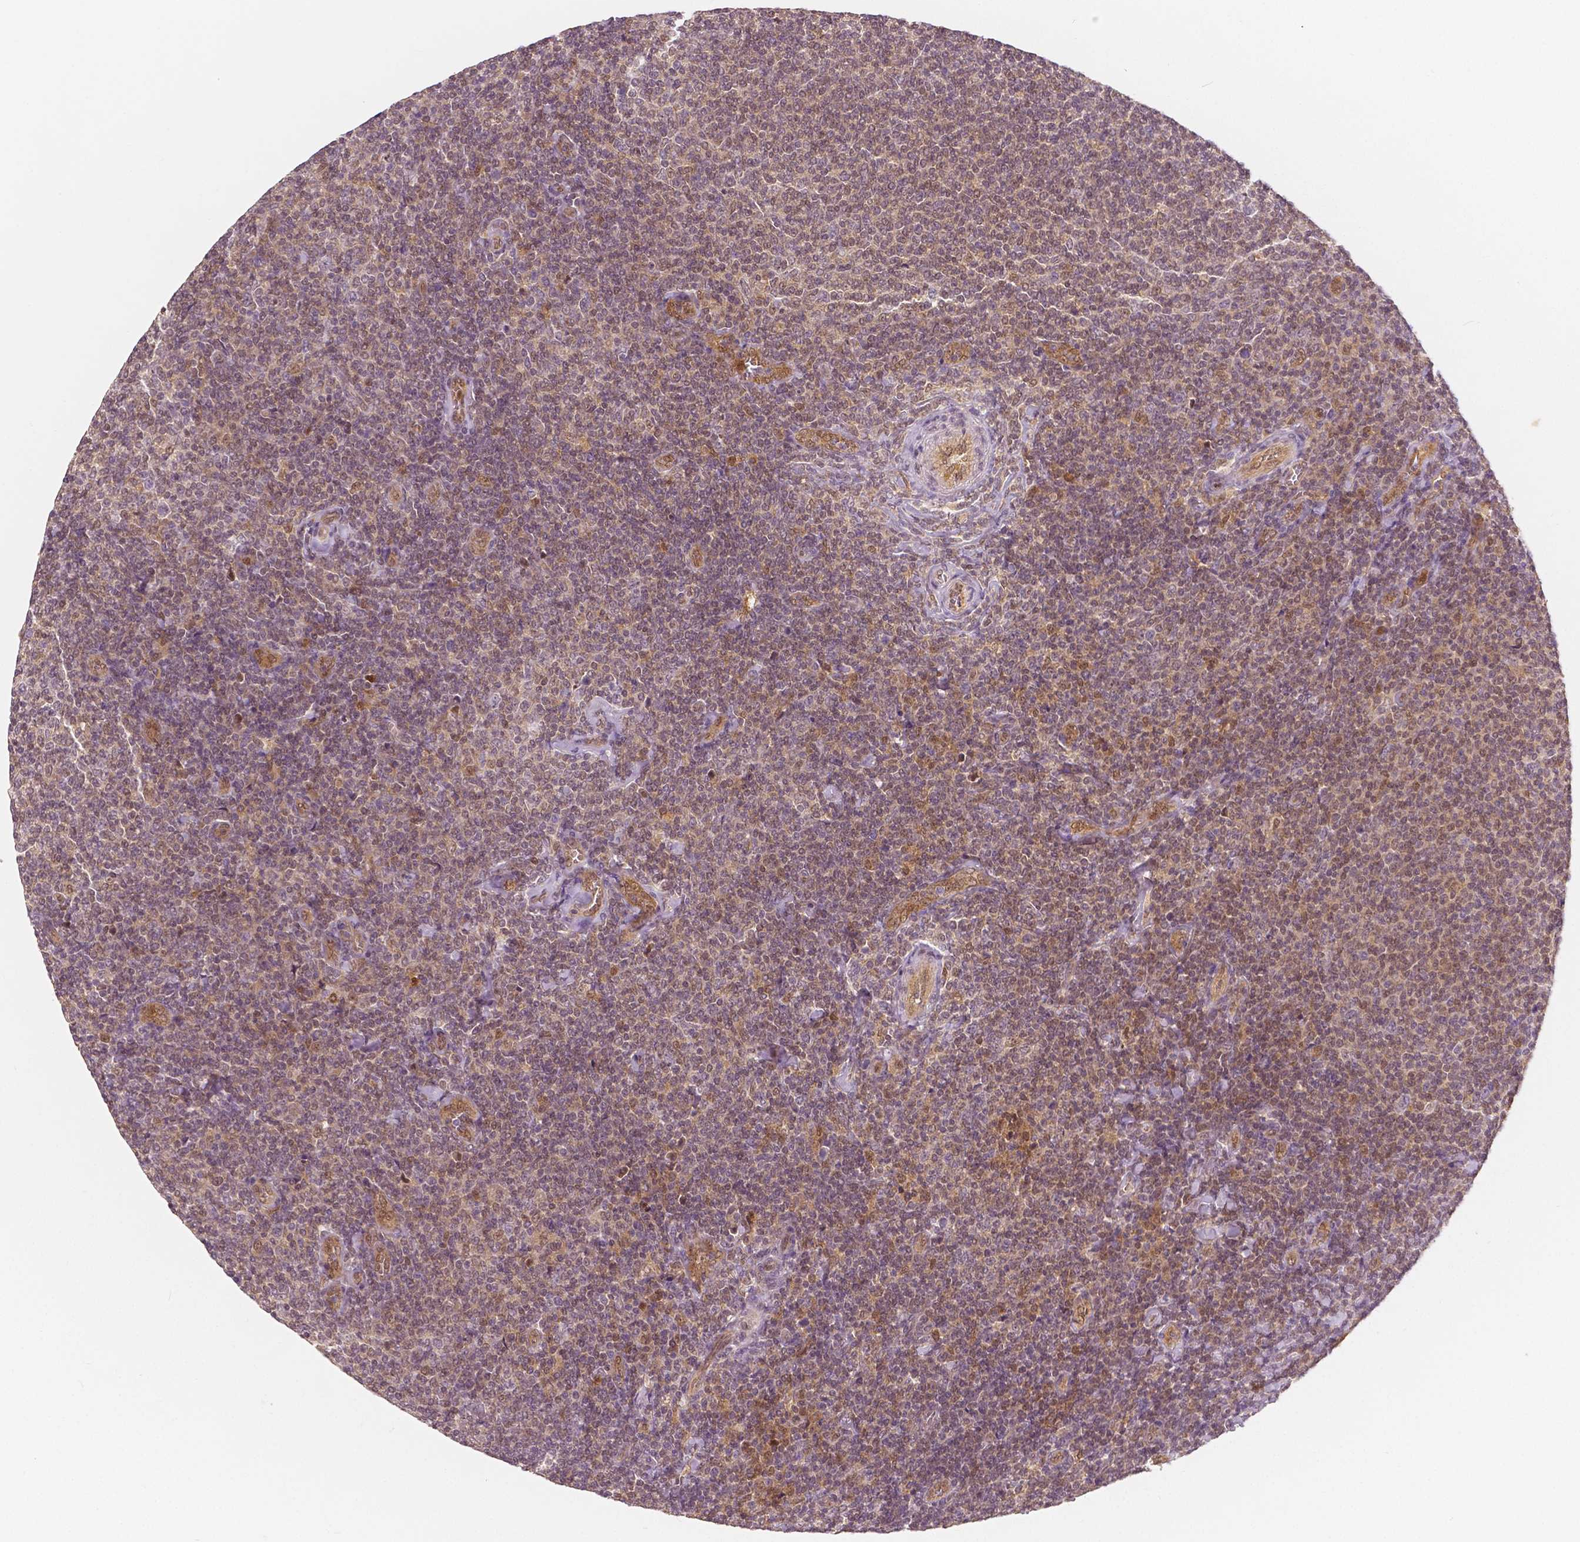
{"staining": {"intensity": "weak", "quantity": "25%-75%", "location": "cytoplasmic/membranous,nuclear"}, "tissue": "lymphoma", "cell_type": "Tumor cells", "image_type": "cancer", "snomed": [{"axis": "morphology", "description": "Malignant lymphoma, non-Hodgkin's type, Low grade"}, {"axis": "topography", "description": "Lymph node"}], "caption": "Brown immunohistochemical staining in lymphoma exhibits weak cytoplasmic/membranous and nuclear expression in approximately 25%-75% of tumor cells. (Brightfield microscopy of DAB IHC at high magnification).", "gene": "NAPRT", "patient": {"sex": "male", "age": 52}}